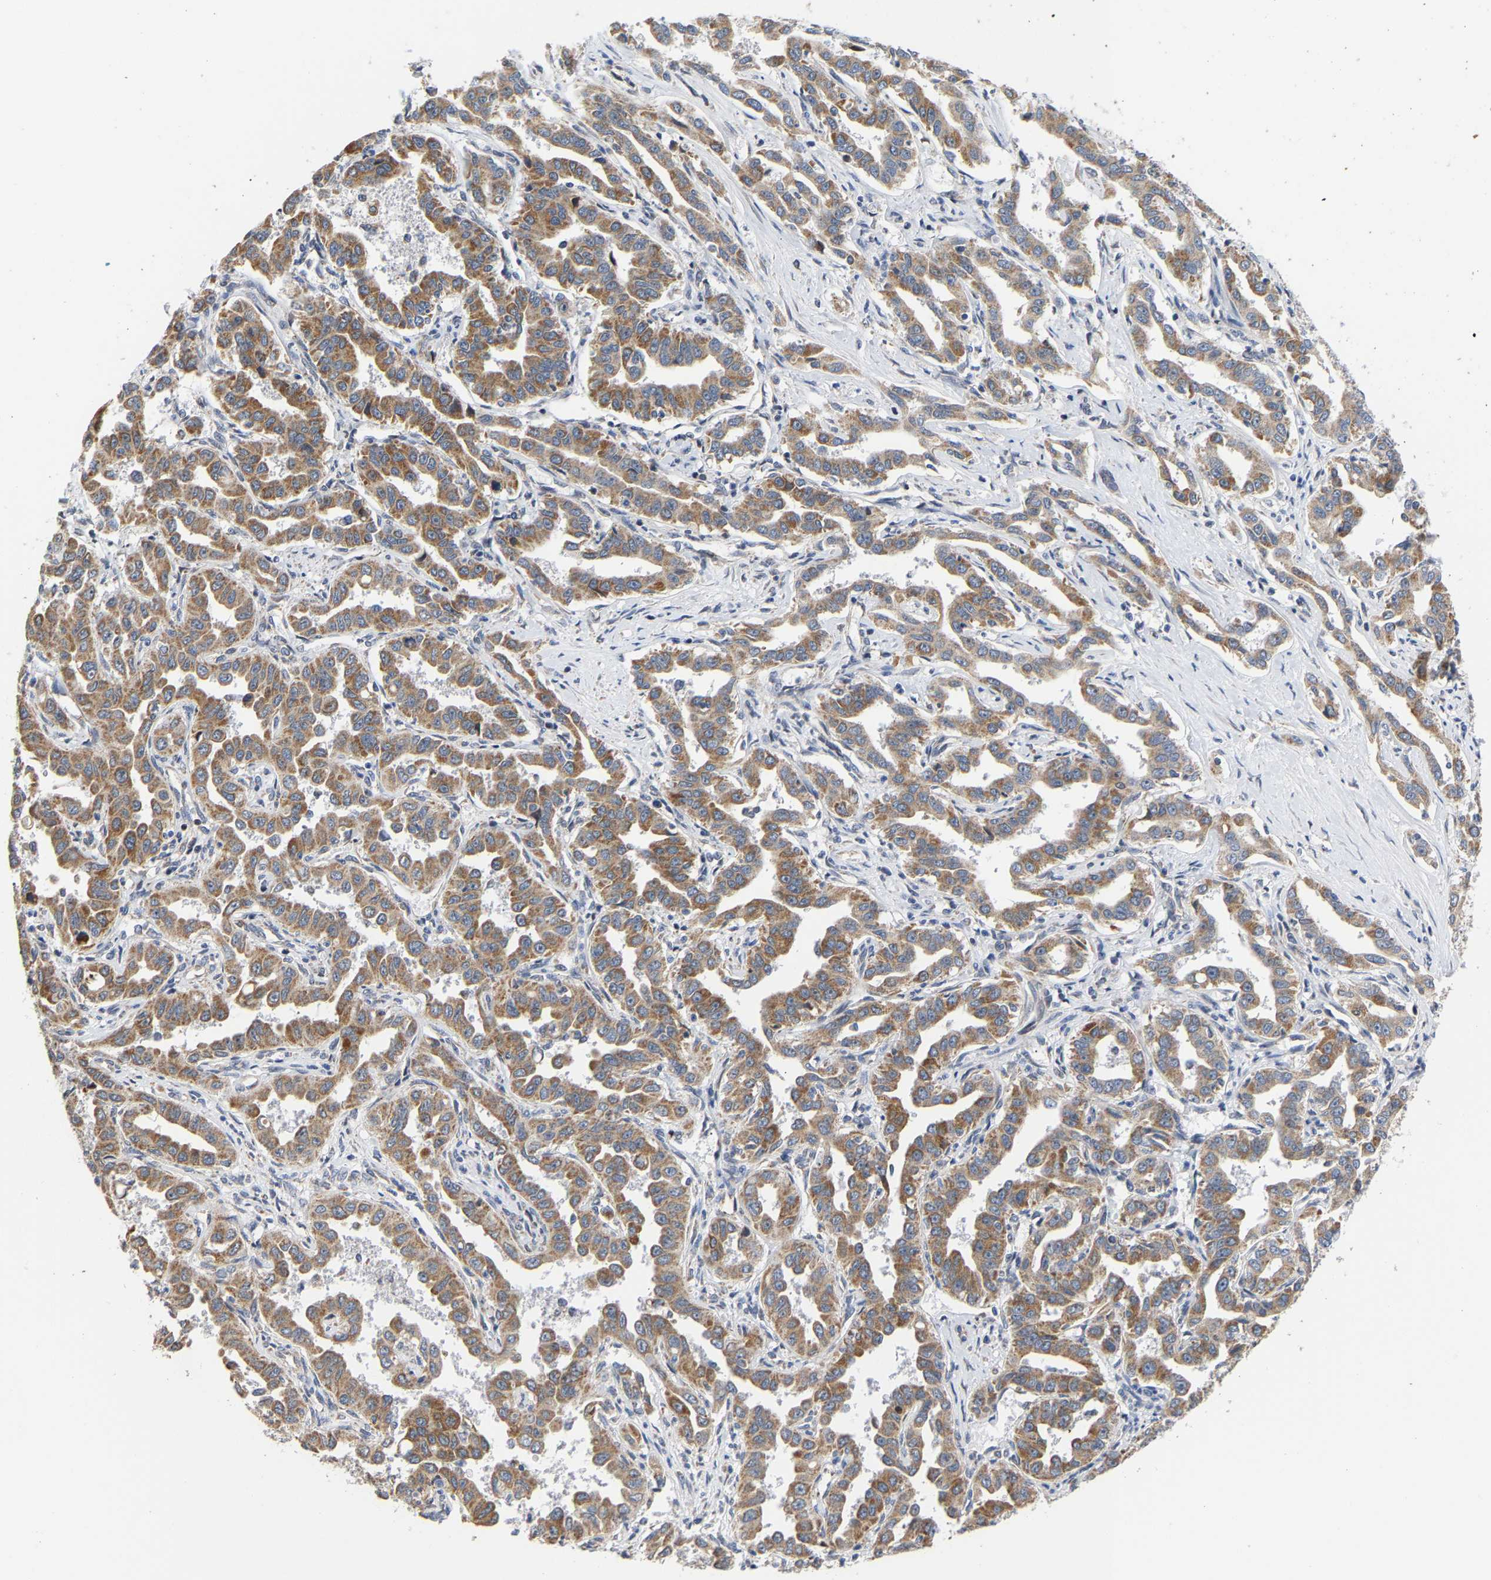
{"staining": {"intensity": "moderate", "quantity": ">75%", "location": "cytoplasmic/membranous"}, "tissue": "liver cancer", "cell_type": "Tumor cells", "image_type": "cancer", "snomed": [{"axis": "morphology", "description": "Cholangiocarcinoma"}, {"axis": "topography", "description": "Liver"}], "caption": "A brown stain highlights moderate cytoplasmic/membranous positivity of a protein in human liver cancer tumor cells. (Brightfield microscopy of DAB IHC at high magnification).", "gene": "PCNT", "patient": {"sex": "male", "age": 59}}